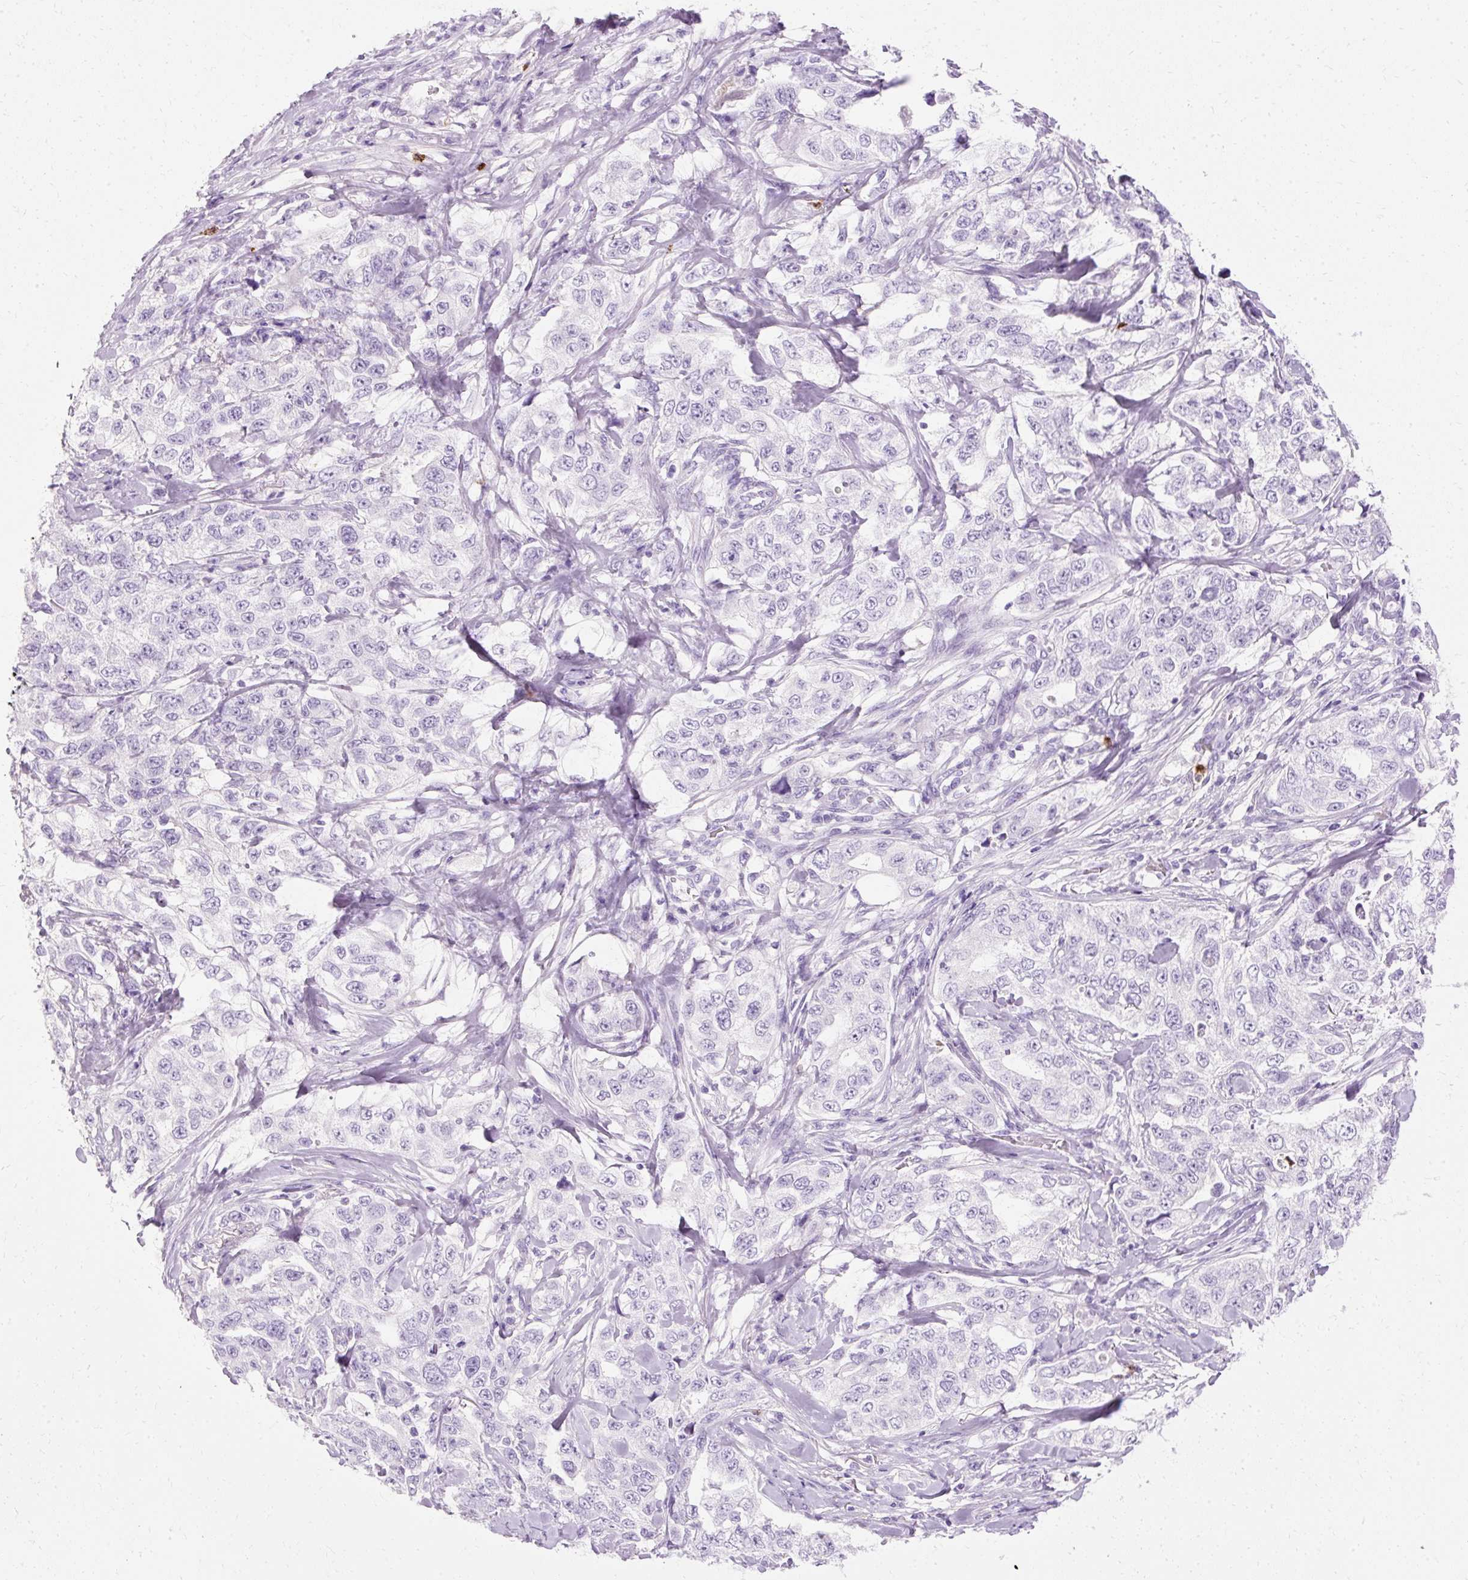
{"staining": {"intensity": "negative", "quantity": "none", "location": "none"}, "tissue": "lung cancer", "cell_type": "Tumor cells", "image_type": "cancer", "snomed": [{"axis": "morphology", "description": "Adenocarcinoma, NOS"}, {"axis": "topography", "description": "Lung"}], "caption": "Histopathology image shows no significant protein staining in tumor cells of adenocarcinoma (lung).", "gene": "DEFA1", "patient": {"sex": "female", "age": 51}}